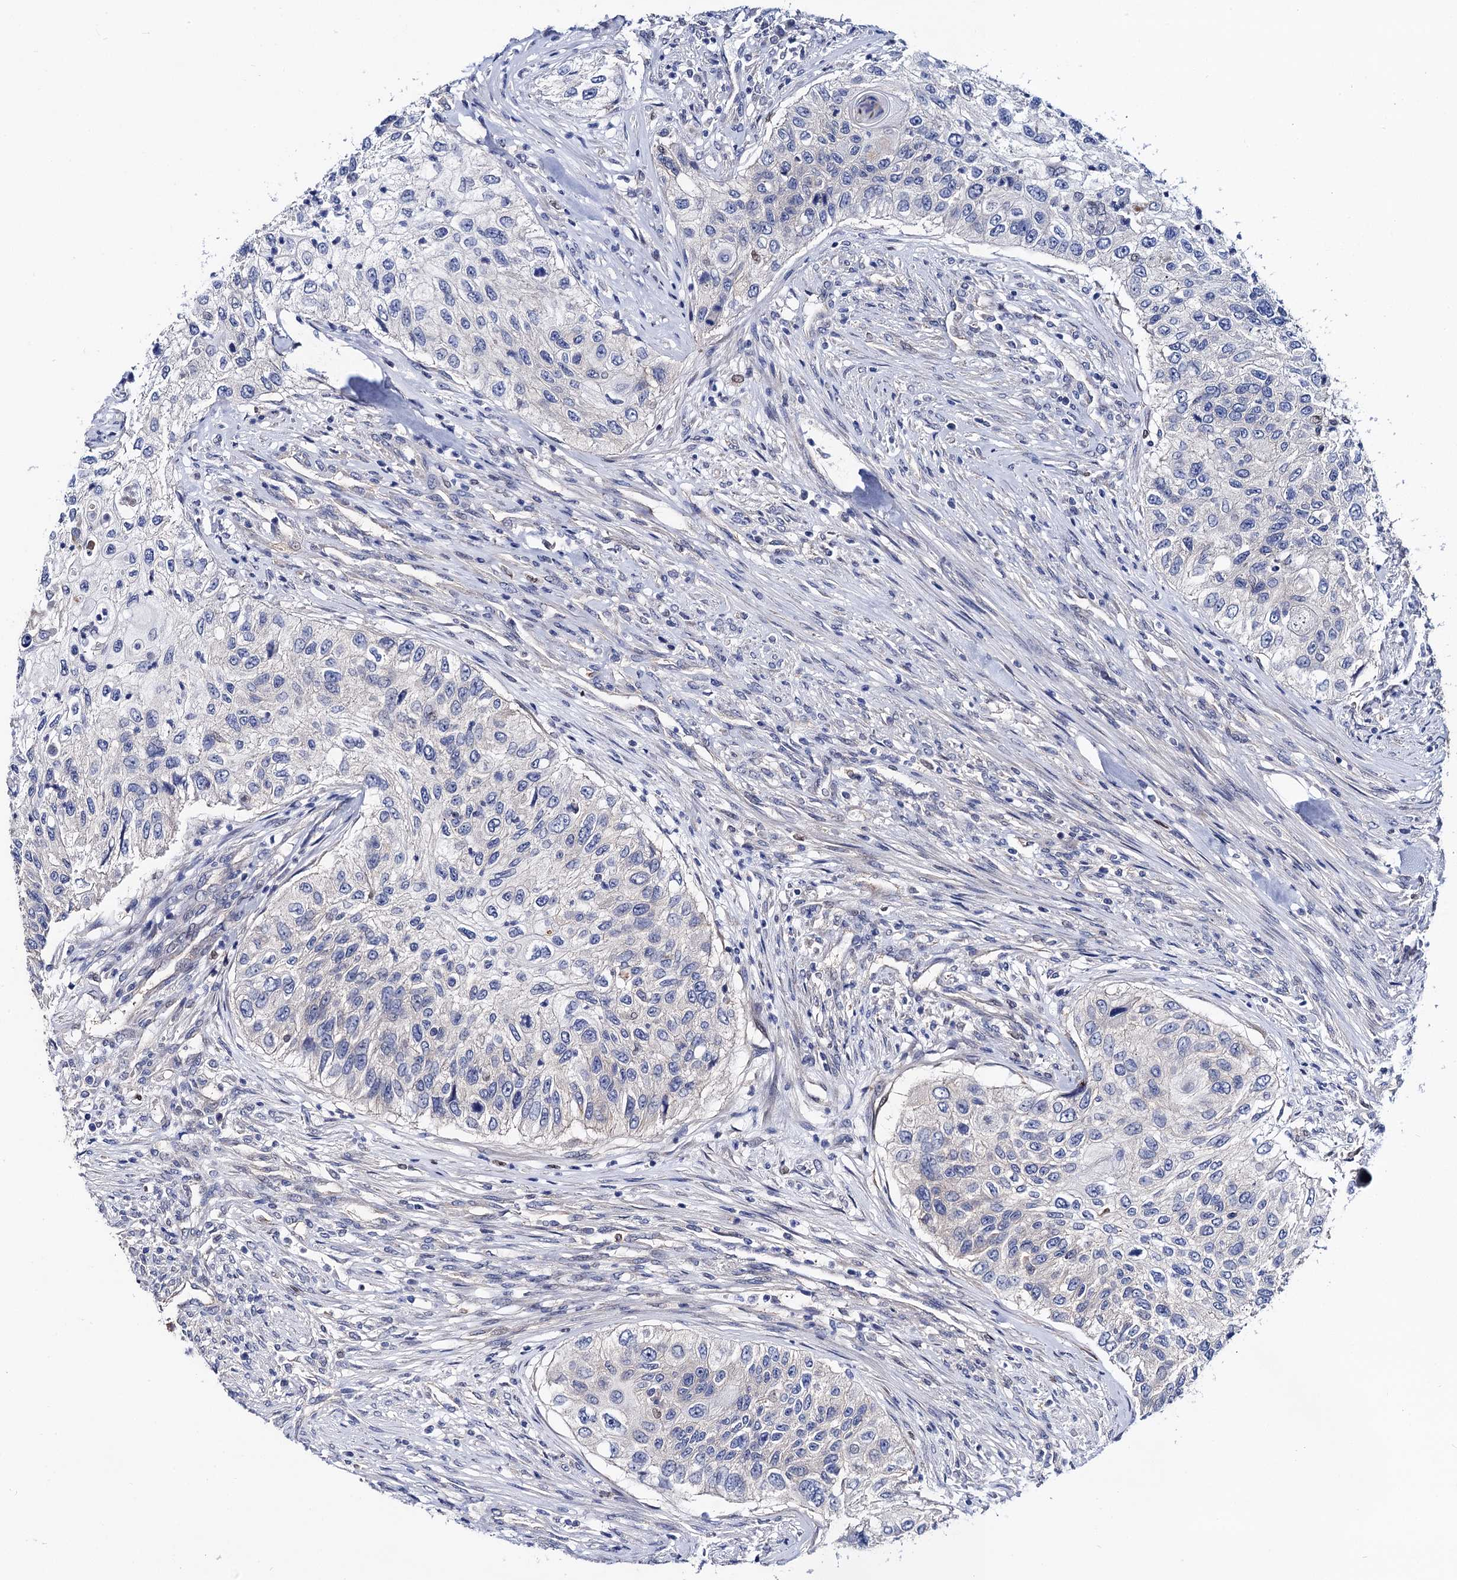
{"staining": {"intensity": "negative", "quantity": "none", "location": "none"}, "tissue": "urothelial cancer", "cell_type": "Tumor cells", "image_type": "cancer", "snomed": [{"axis": "morphology", "description": "Urothelial carcinoma, High grade"}, {"axis": "topography", "description": "Urinary bladder"}], "caption": "Immunohistochemical staining of human urothelial cancer exhibits no significant positivity in tumor cells.", "gene": "ZDHHC18", "patient": {"sex": "female", "age": 60}}